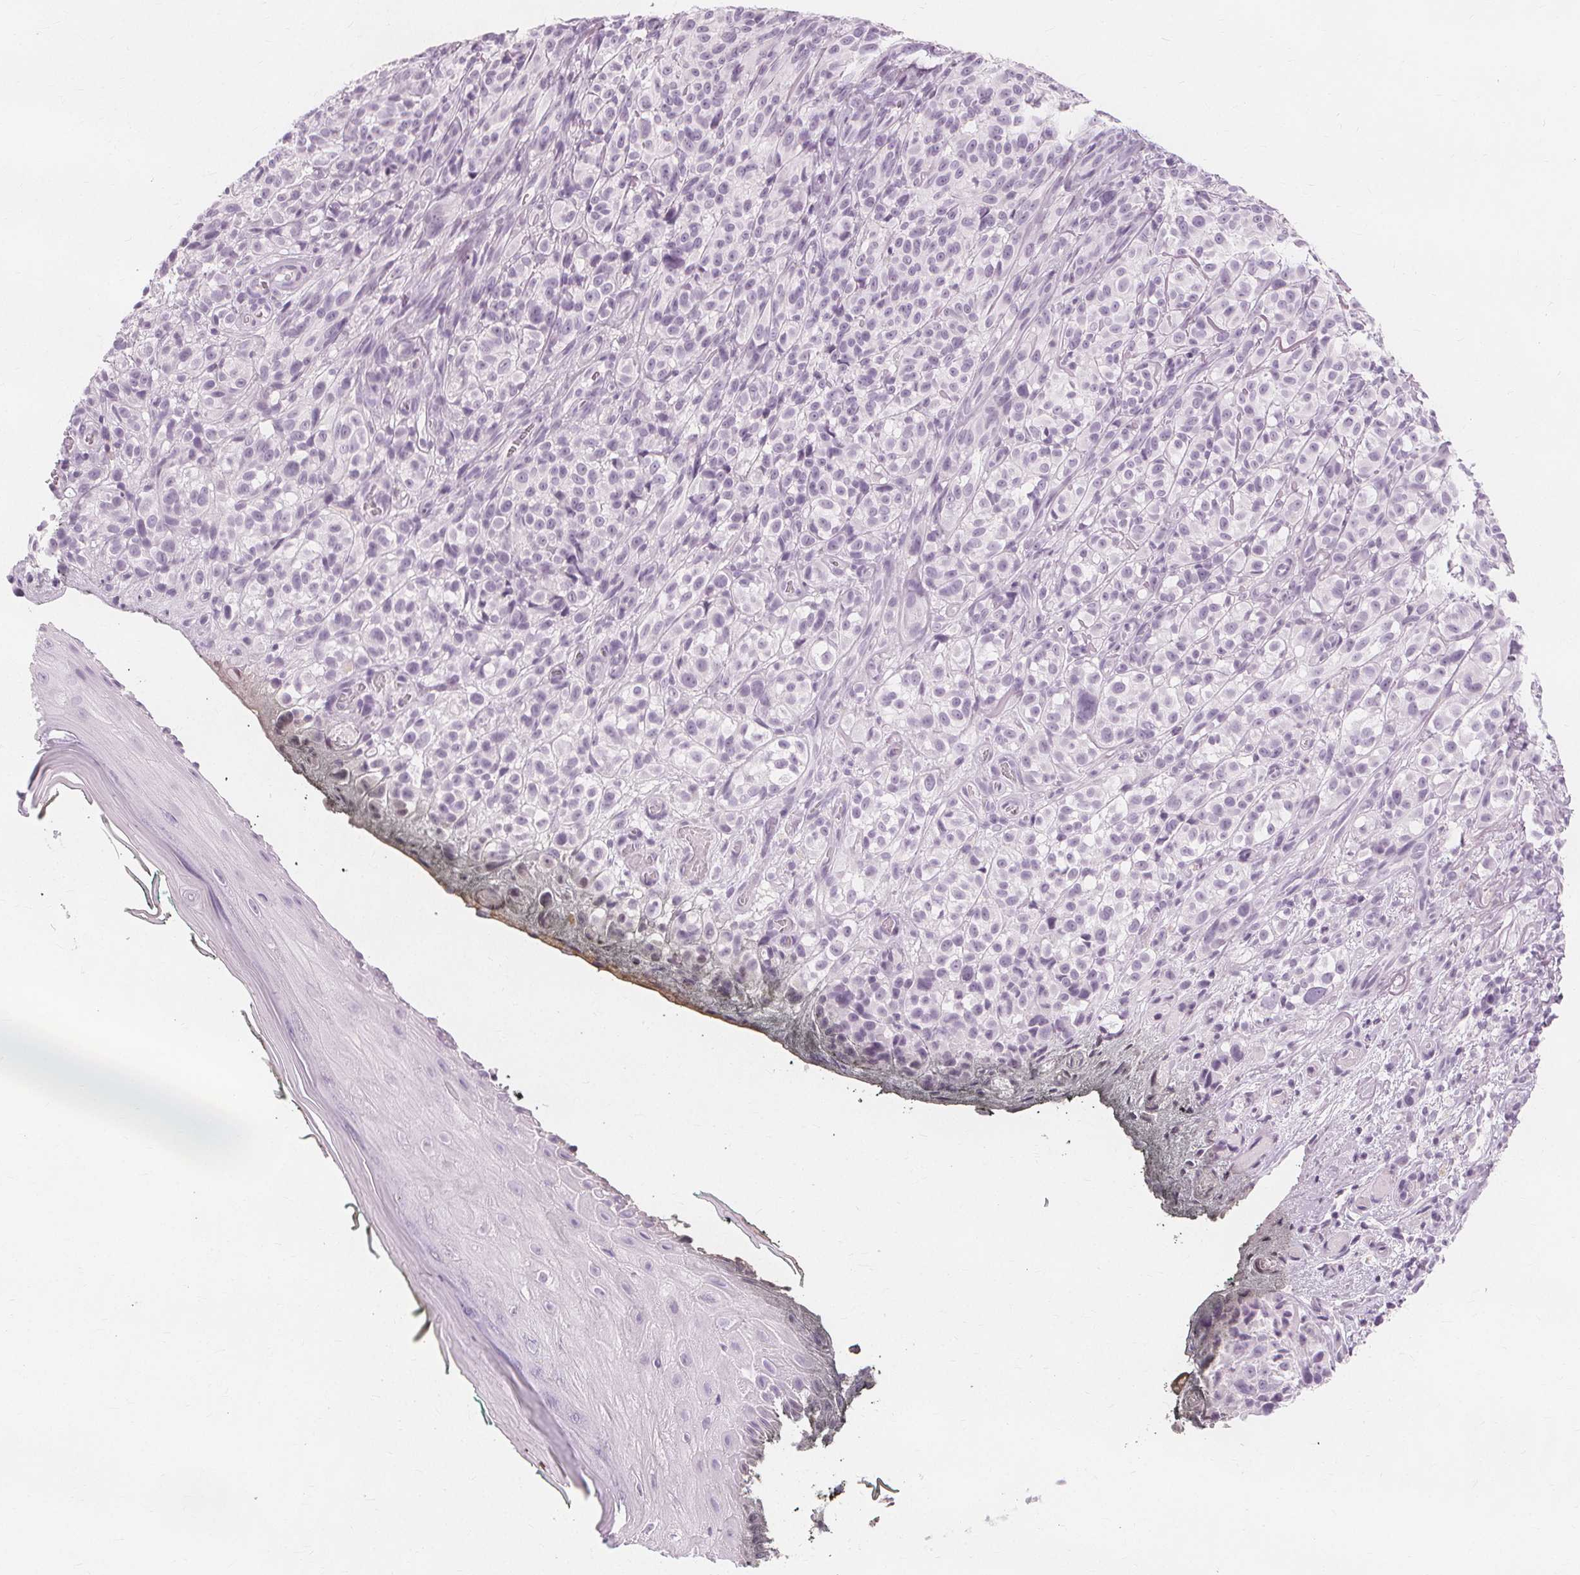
{"staining": {"intensity": "negative", "quantity": "none", "location": "none"}, "tissue": "melanoma", "cell_type": "Tumor cells", "image_type": "cancer", "snomed": [{"axis": "morphology", "description": "Malignant melanoma, NOS"}, {"axis": "topography", "description": "Skin"}], "caption": "Immunohistochemistry photomicrograph of neoplastic tissue: melanoma stained with DAB shows no significant protein positivity in tumor cells.", "gene": "TFF1", "patient": {"sex": "female", "age": 85}}